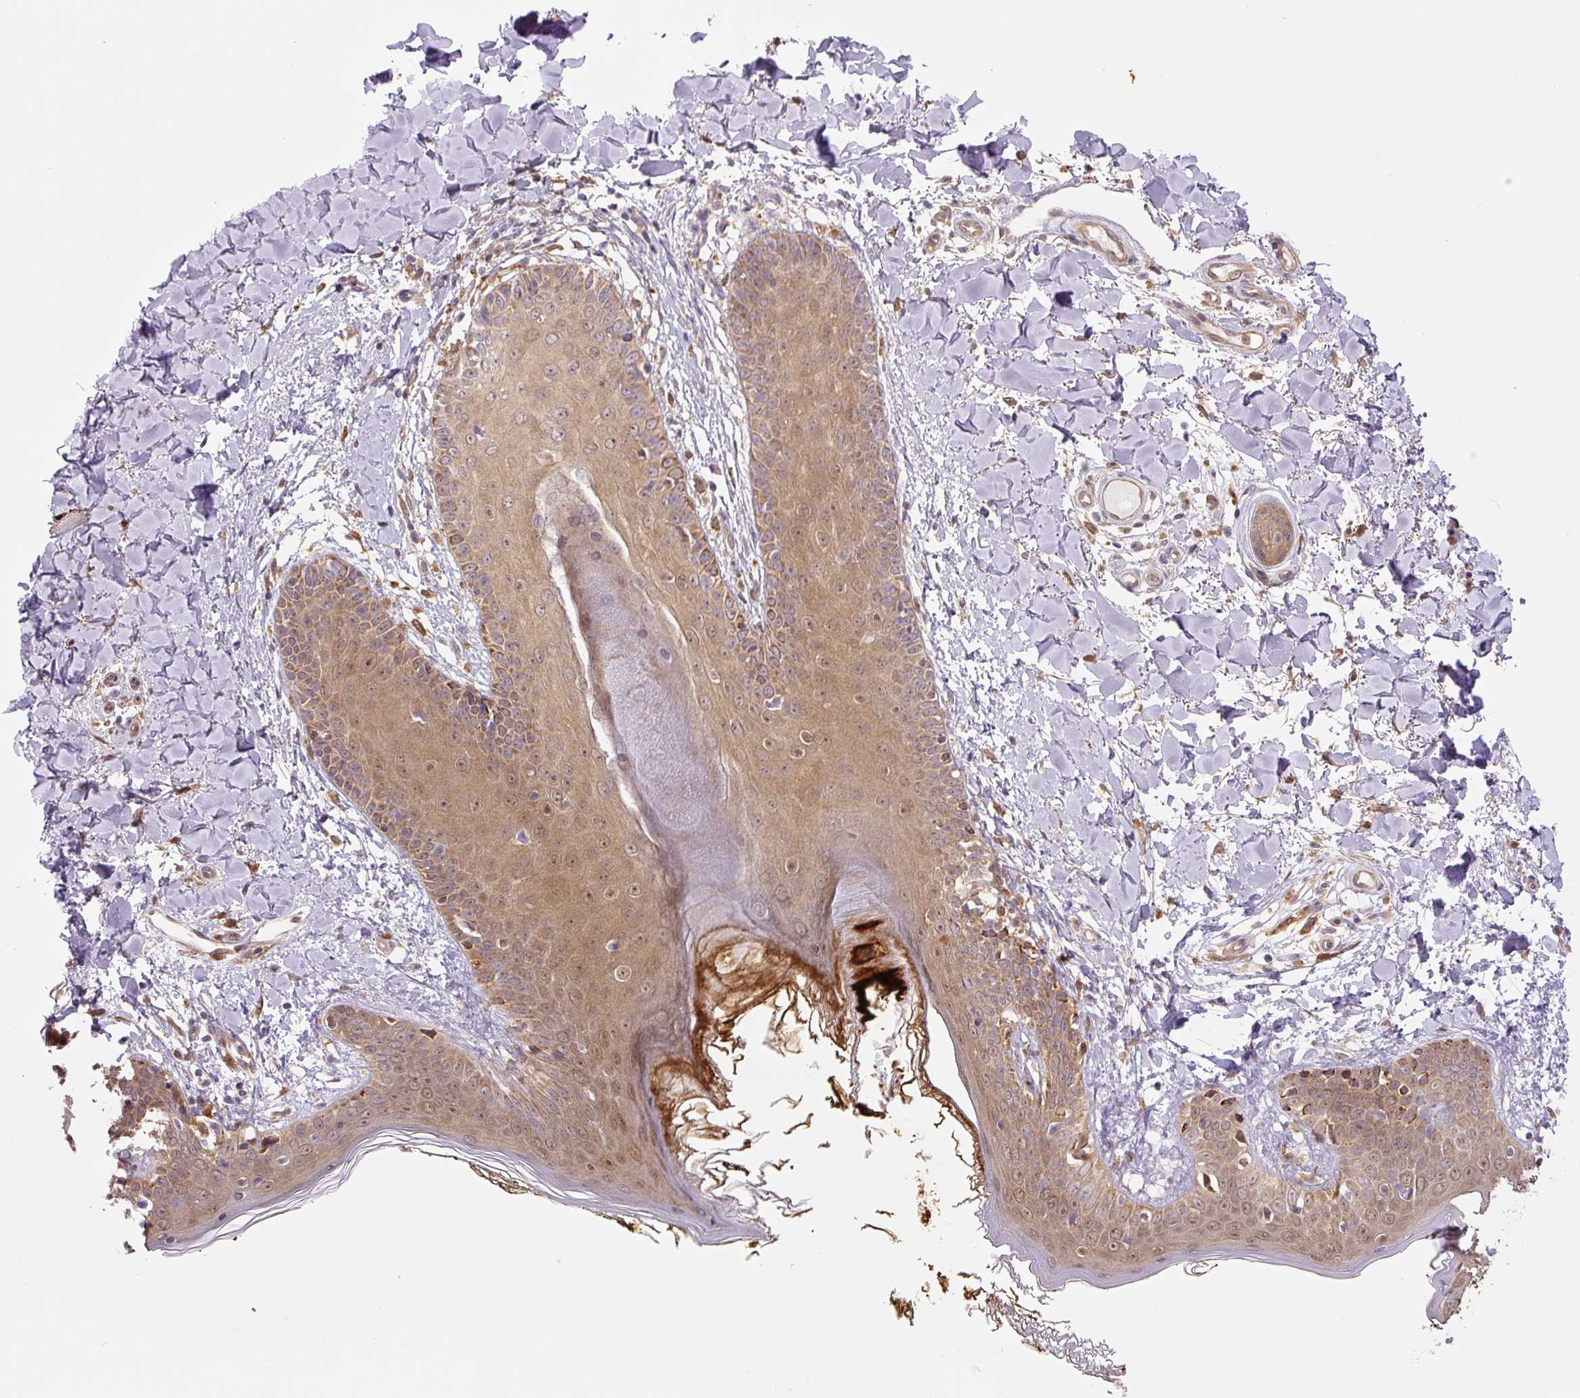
{"staining": {"intensity": "moderate", "quantity": ">75%", "location": "cytoplasmic/membranous"}, "tissue": "skin", "cell_type": "Fibroblasts", "image_type": "normal", "snomed": [{"axis": "morphology", "description": "Normal tissue, NOS"}, {"axis": "topography", "description": "Skin"}], "caption": "Immunohistochemical staining of unremarkable human skin shows >75% levels of moderate cytoplasmic/membranous protein positivity in approximately >75% of fibroblasts.", "gene": "ZSWIM7", "patient": {"sex": "female", "age": 34}}